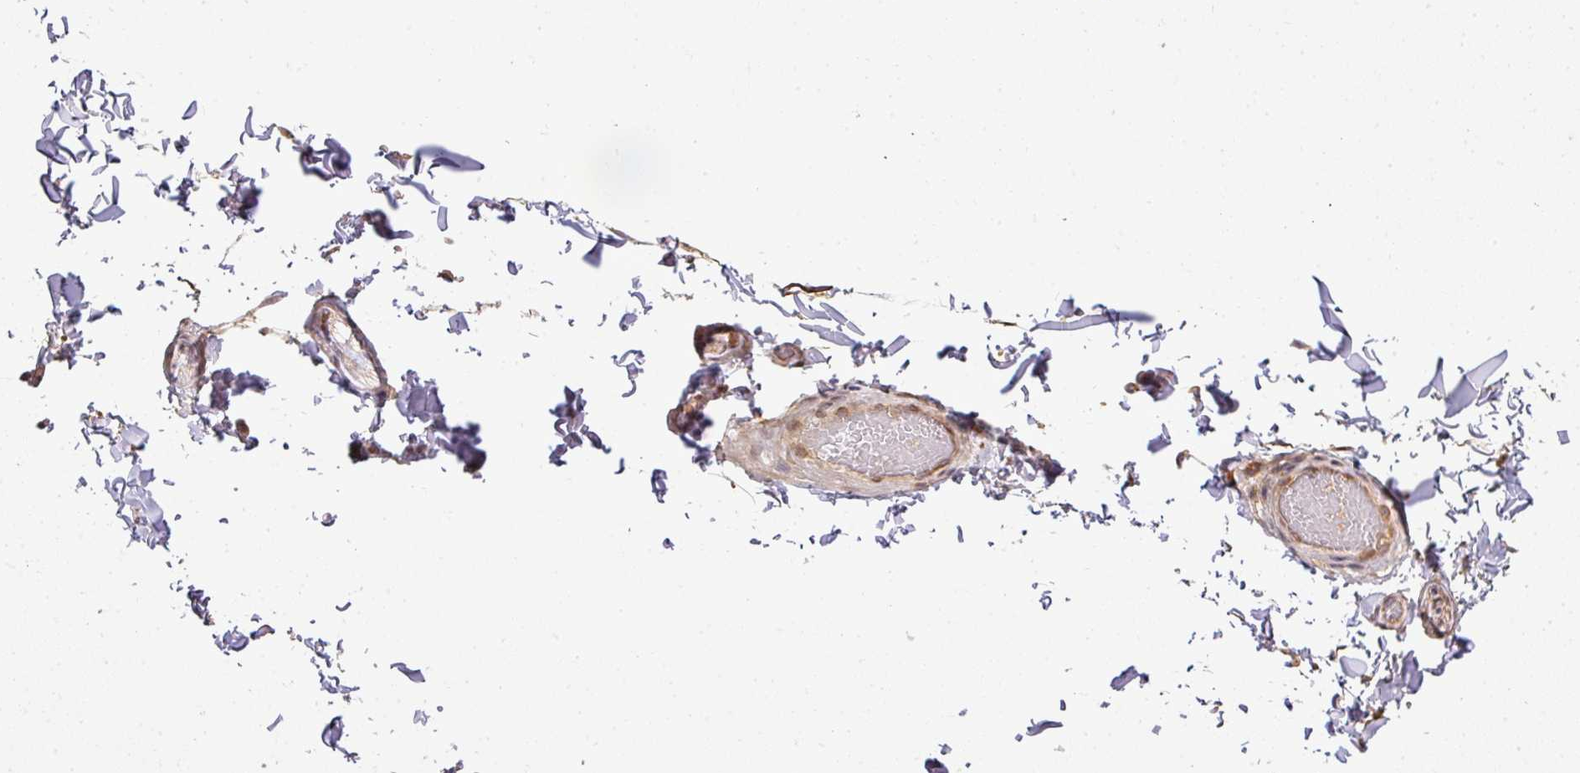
{"staining": {"intensity": "moderate", "quantity": "<25%", "location": "cytoplasmic/membranous"}, "tissue": "adipose tissue", "cell_type": "Adipocytes", "image_type": "normal", "snomed": [{"axis": "morphology", "description": "Normal tissue, NOS"}, {"axis": "topography", "description": "Soft tissue"}, {"axis": "topography", "description": "Vascular tissue"}, {"axis": "topography", "description": "Peripheral nerve tissue"}], "caption": "Adipose tissue stained with immunohistochemistry (IHC) reveals moderate cytoplasmic/membranous expression in approximately <25% of adipocytes.", "gene": "FAIM", "patient": {"sex": "male", "age": 32}}